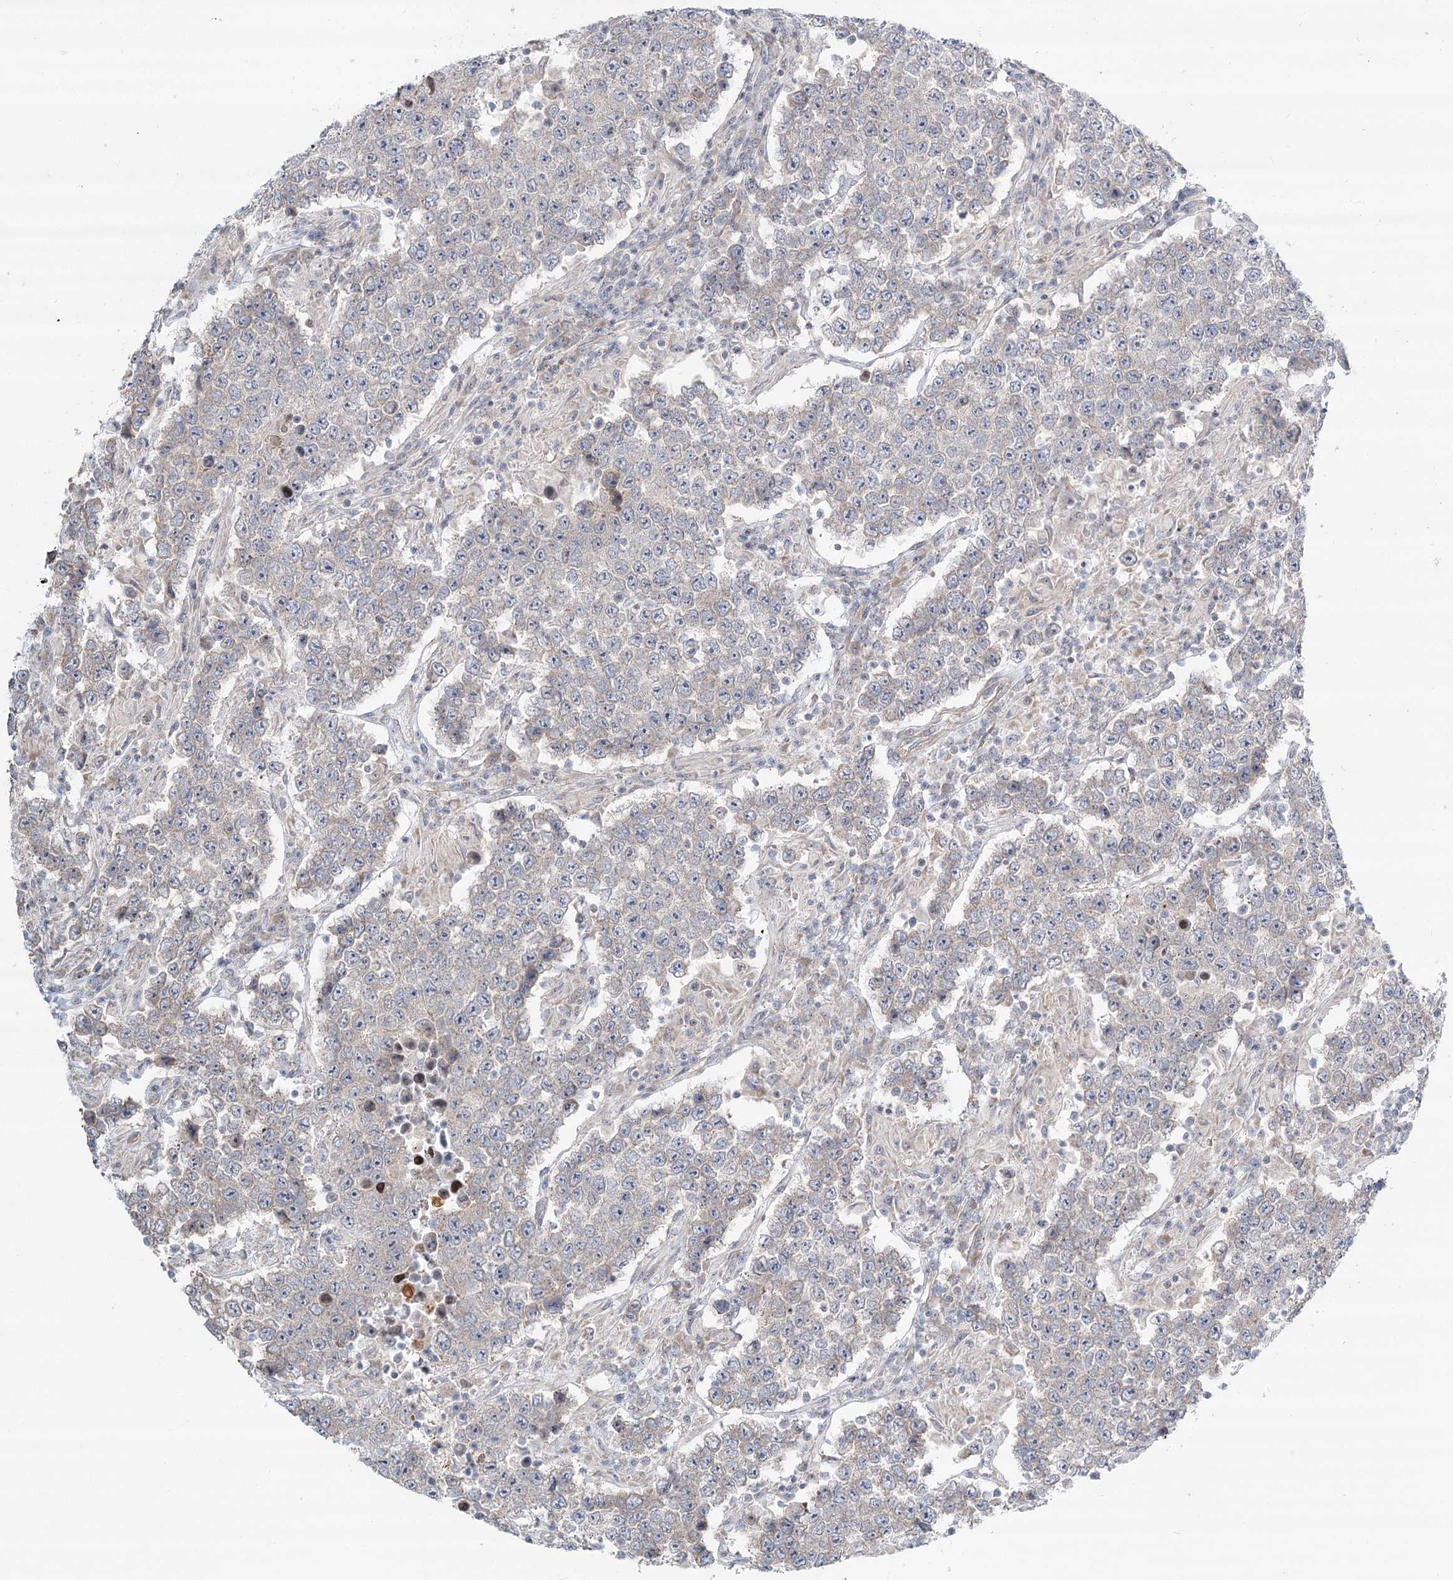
{"staining": {"intensity": "negative", "quantity": "none", "location": "none"}, "tissue": "testis cancer", "cell_type": "Tumor cells", "image_type": "cancer", "snomed": [{"axis": "morphology", "description": "Normal tissue, NOS"}, {"axis": "morphology", "description": "Urothelial carcinoma, High grade"}, {"axis": "morphology", "description": "Seminoma, NOS"}, {"axis": "morphology", "description": "Carcinoma, Embryonal, NOS"}, {"axis": "topography", "description": "Urinary bladder"}, {"axis": "topography", "description": "Testis"}], "caption": "This is a photomicrograph of immunohistochemistry staining of testis seminoma, which shows no staining in tumor cells.", "gene": "SPINK13", "patient": {"sex": "male", "age": 41}}